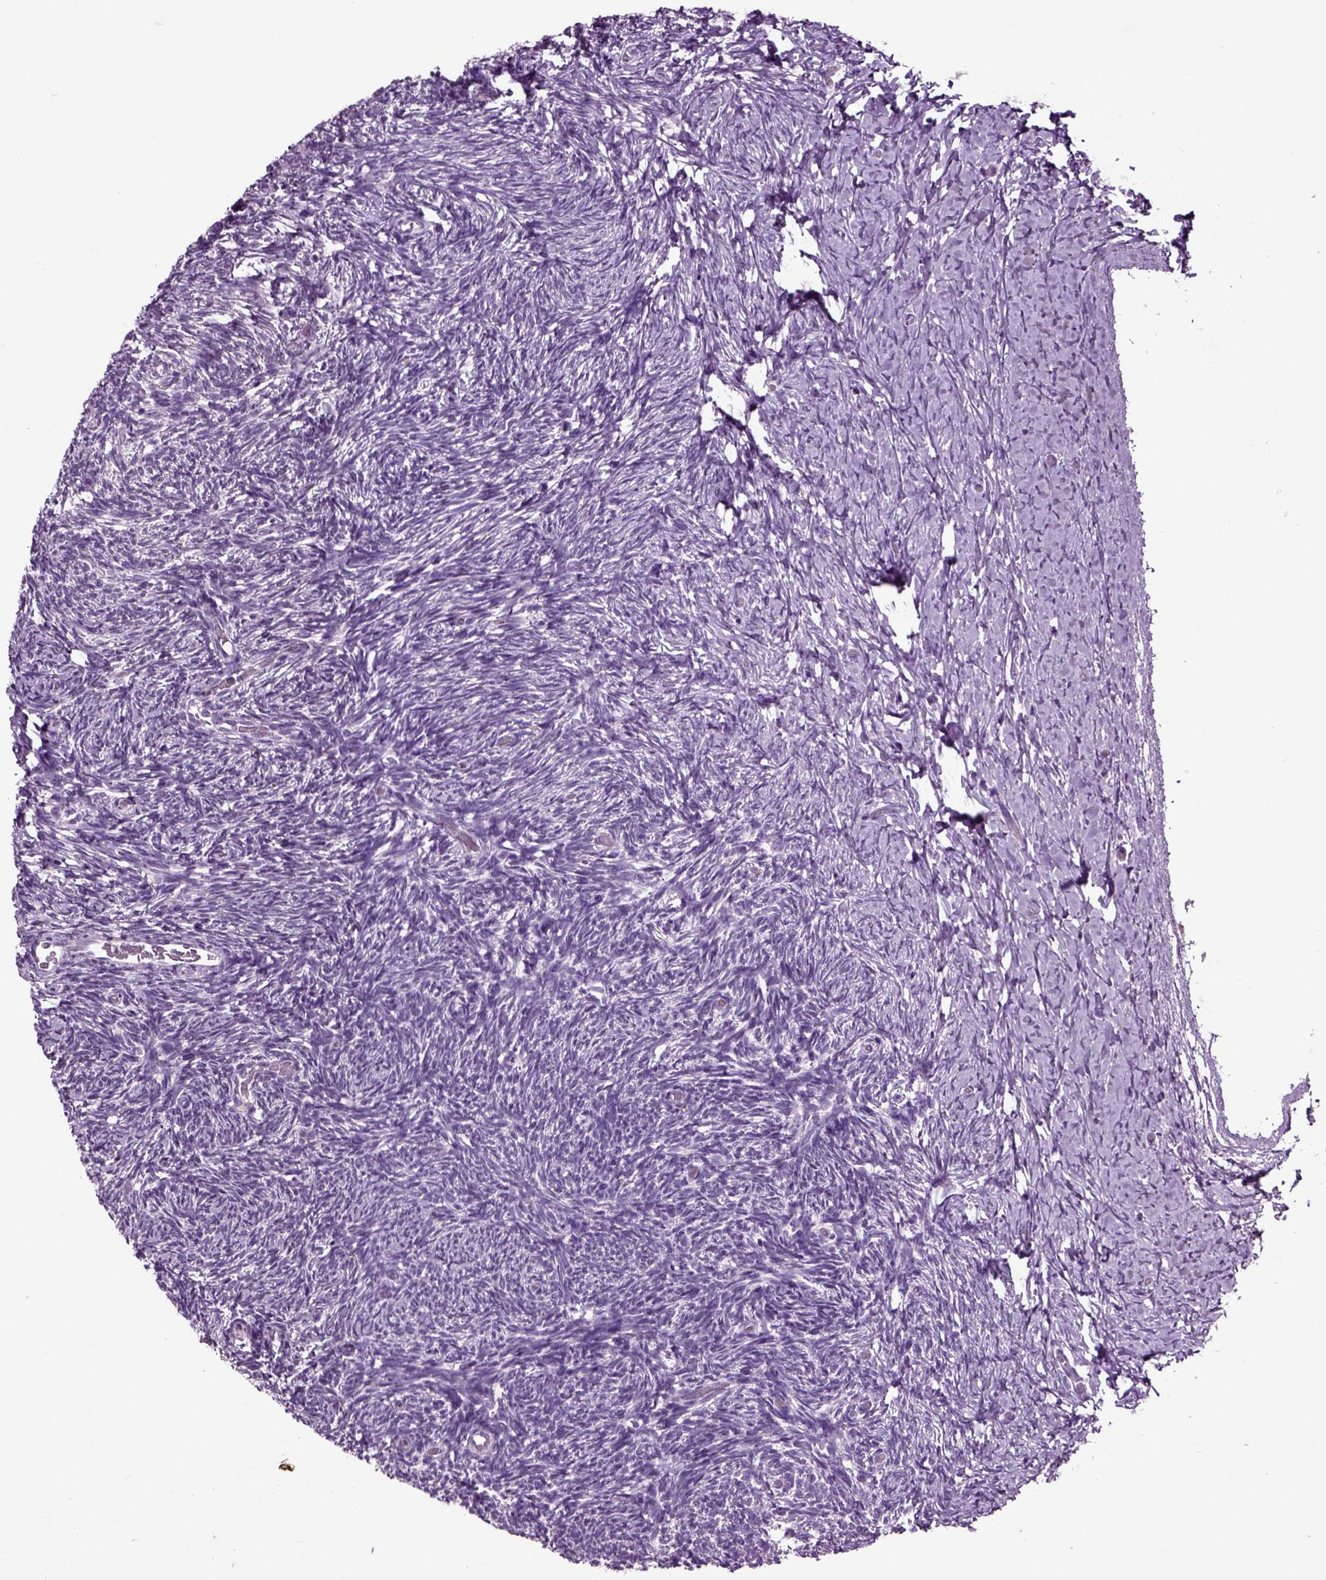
{"staining": {"intensity": "negative", "quantity": "none", "location": "none"}, "tissue": "ovary", "cell_type": "Follicle cells", "image_type": "normal", "snomed": [{"axis": "morphology", "description": "Normal tissue, NOS"}, {"axis": "topography", "description": "Ovary"}], "caption": "A high-resolution photomicrograph shows immunohistochemistry (IHC) staining of benign ovary, which exhibits no significant expression in follicle cells.", "gene": "CRHR1", "patient": {"sex": "female", "age": 39}}